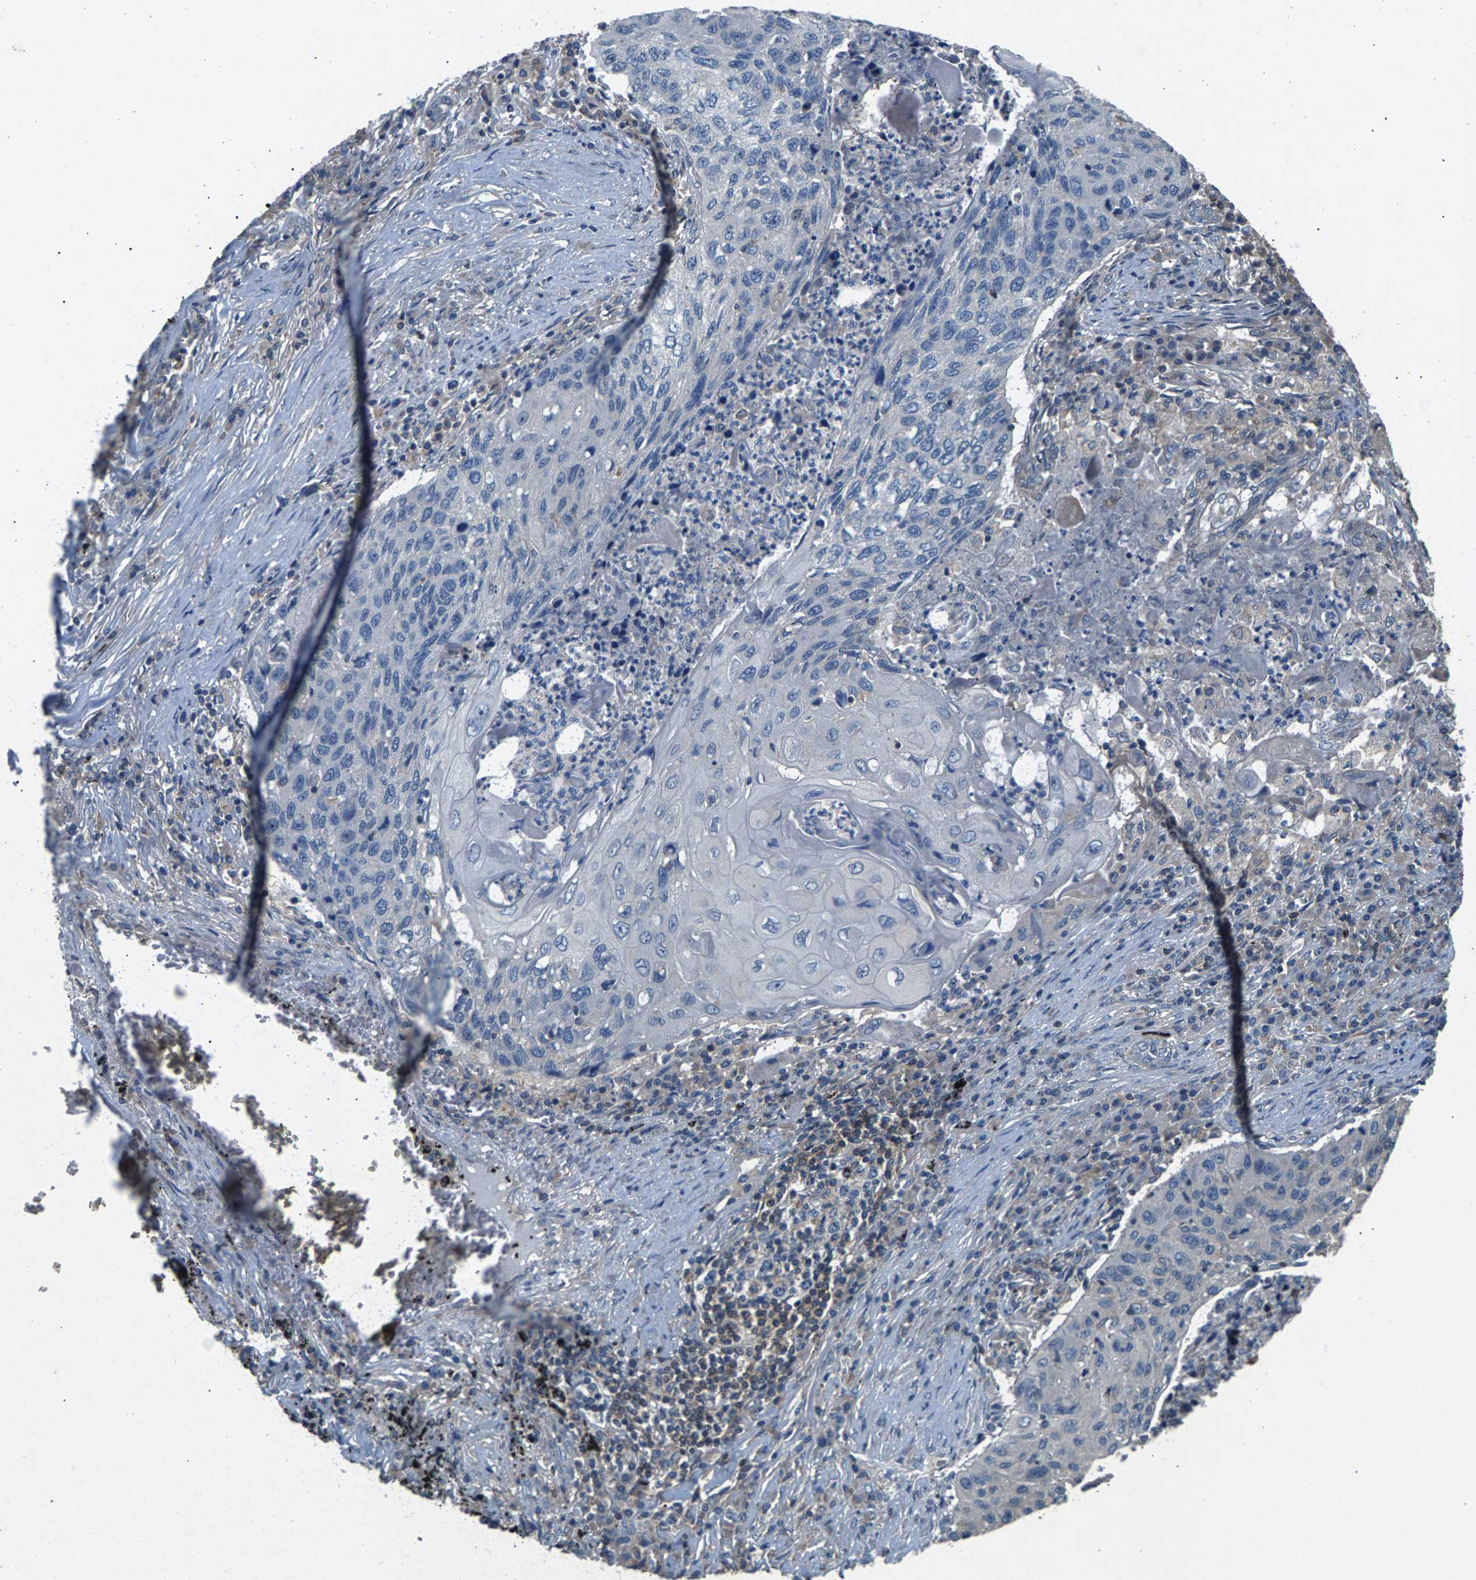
{"staining": {"intensity": "negative", "quantity": "none", "location": "none"}, "tissue": "lung cancer", "cell_type": "Tumor cells", "image_type": "cancer", "snomed": [{"axis": "morphology", "description": "Squamous cell carcinoma, NOS"}, {"axis": "topography", "description": "Lung"}], "caption": "Immunohistochemistry (IHC) photomicrograph of squamous cell carcinoma (lung) stained for a protein (brown), which displays no positivity in tumor cells.", "gene": "NT5C", "patient": {"sex": "female", "age": 63}}